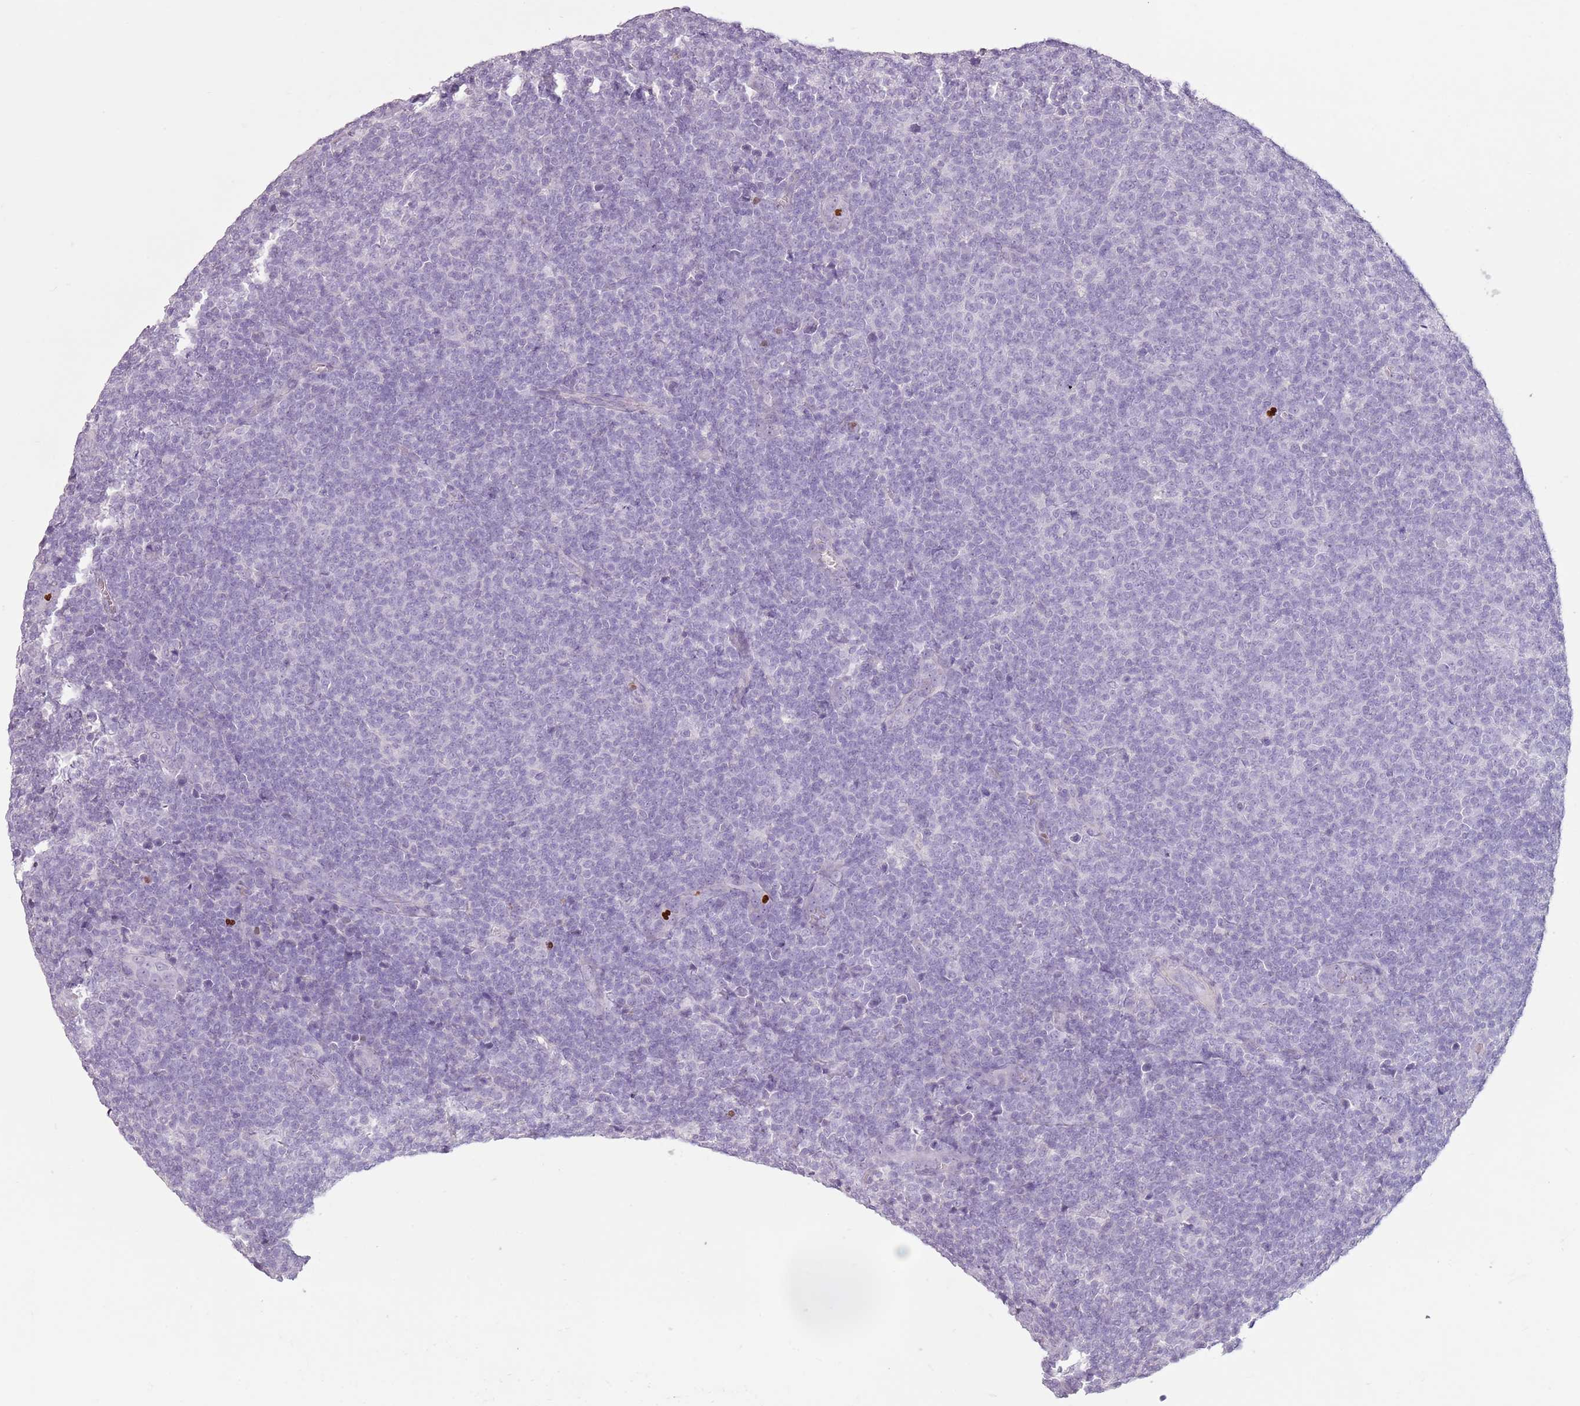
{"staining": {"intensity": "negative", "quantity": "none", "location": "none"}, "tissue": "lymphoma", "cell_type": "Tumor cells", "image_type": "cancer", "snomed": [{"axis": "morphology", "description": "Malignant lymphoma, non-Hodgkin's type, Low grade"}, {"axis": "topography", "description": "Lymph node"}], "caption": "High magnification brightfield microscopy of malignant lymphoma, non-Hodgkin's type (low-grade) stained with DAB (3,3'-diaminobenzidine) (brown) and counterstained with hematoxylin (blue): tumor cells show no significant staining.", "gene": "CELF6", "patient": {"sex": "male", "age": 66}}